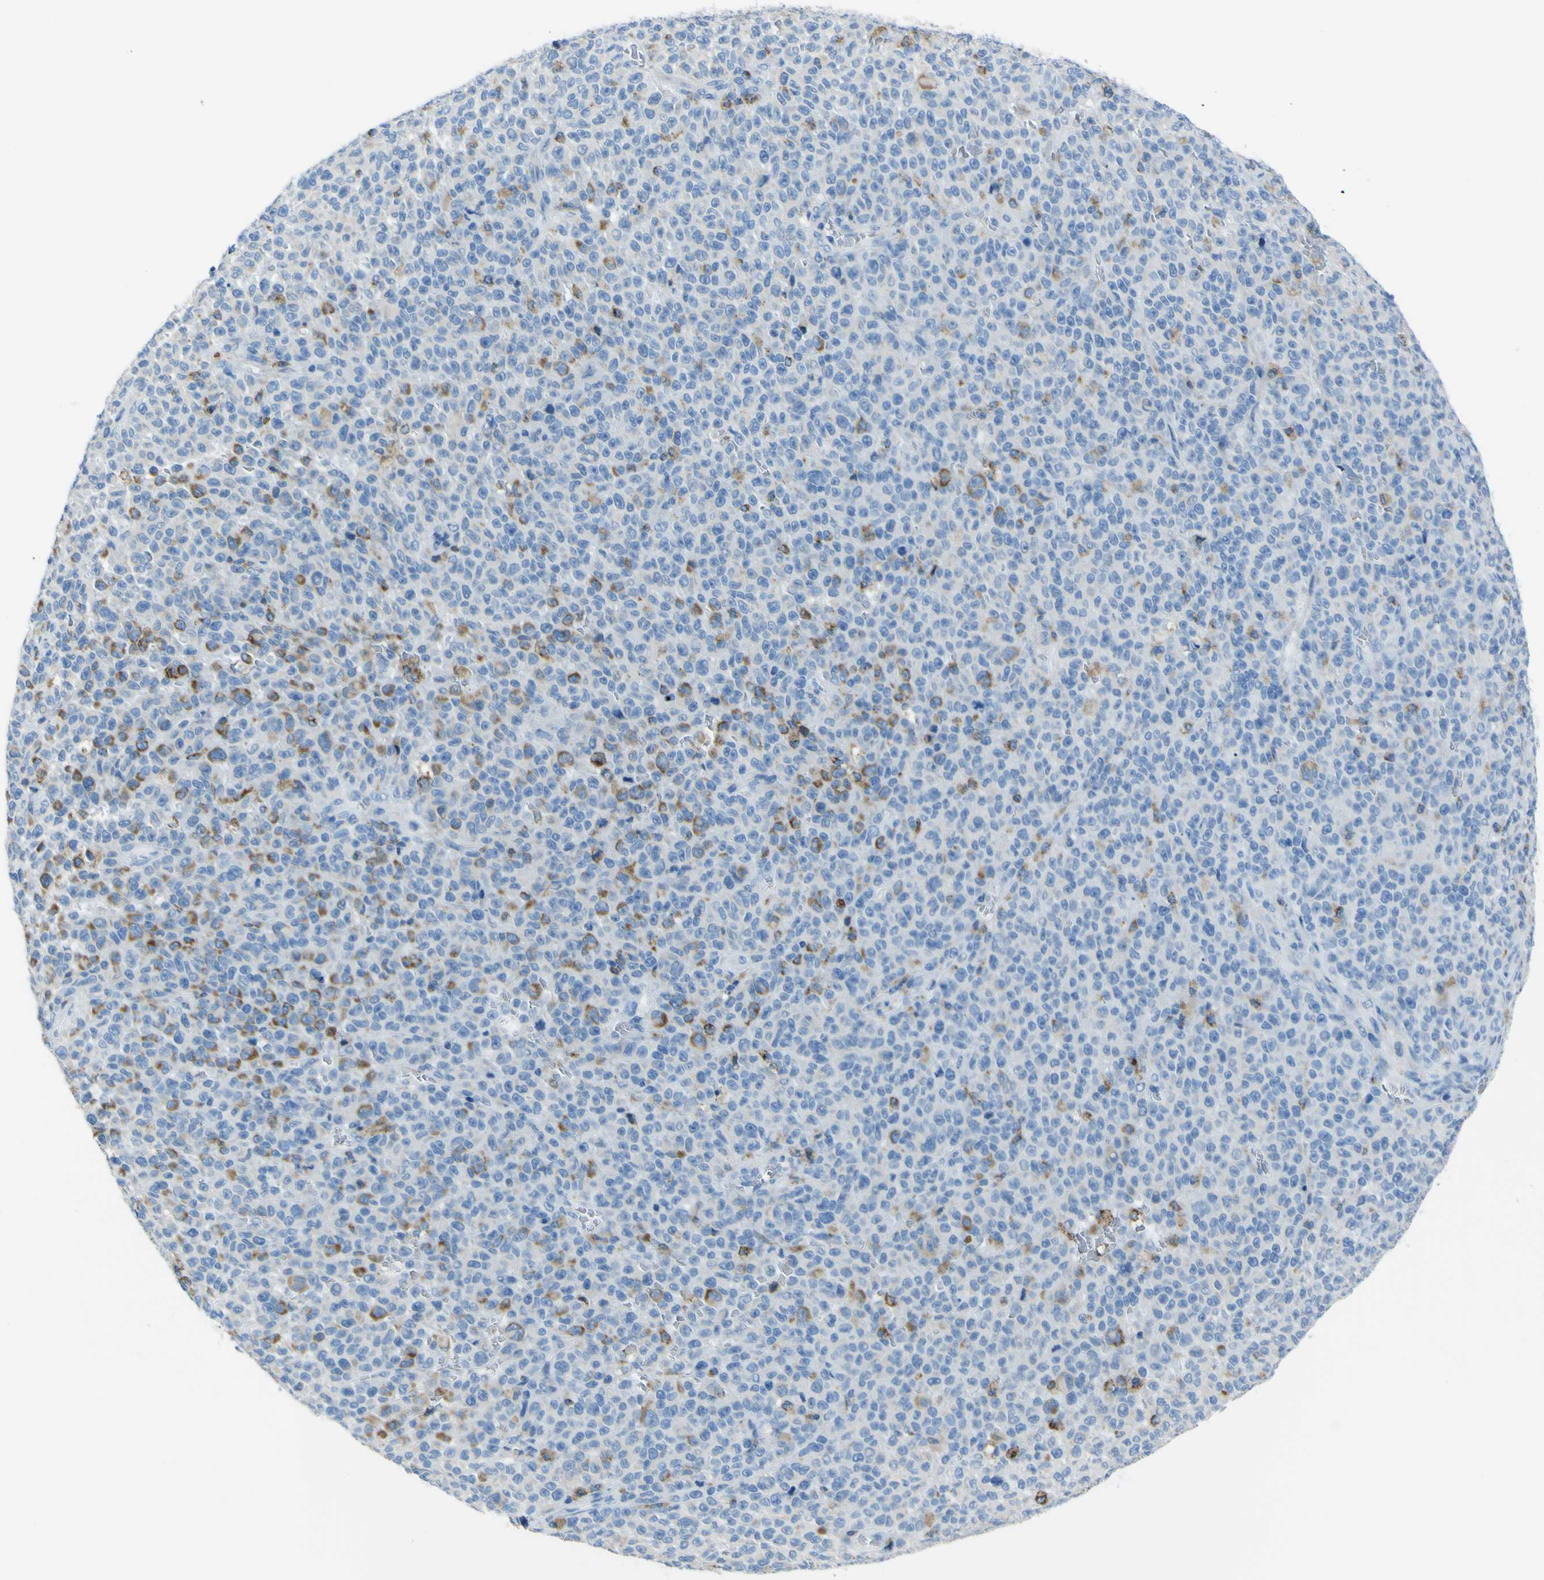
{"staining": {"intensity": "moderate", "quantity": "<25%", "location": "cytoplasmic/membranous"}, "tissue": "melanoma", "cell_type": "Tumor cells", "image_type": "cancer", "snomed": [{"axis": "morphology", "description": "Malignant melanoma, NOS"}, {"axis": "topography", "description": "Skin"}], "caption": "The histopathology image reveals a brown stain indicating the presence of a protein in the cytoplasmic/membranous of tumor cells in melanoma.", "gene": "ACSL1", "patient": {"sex": "female", "age": 82}}